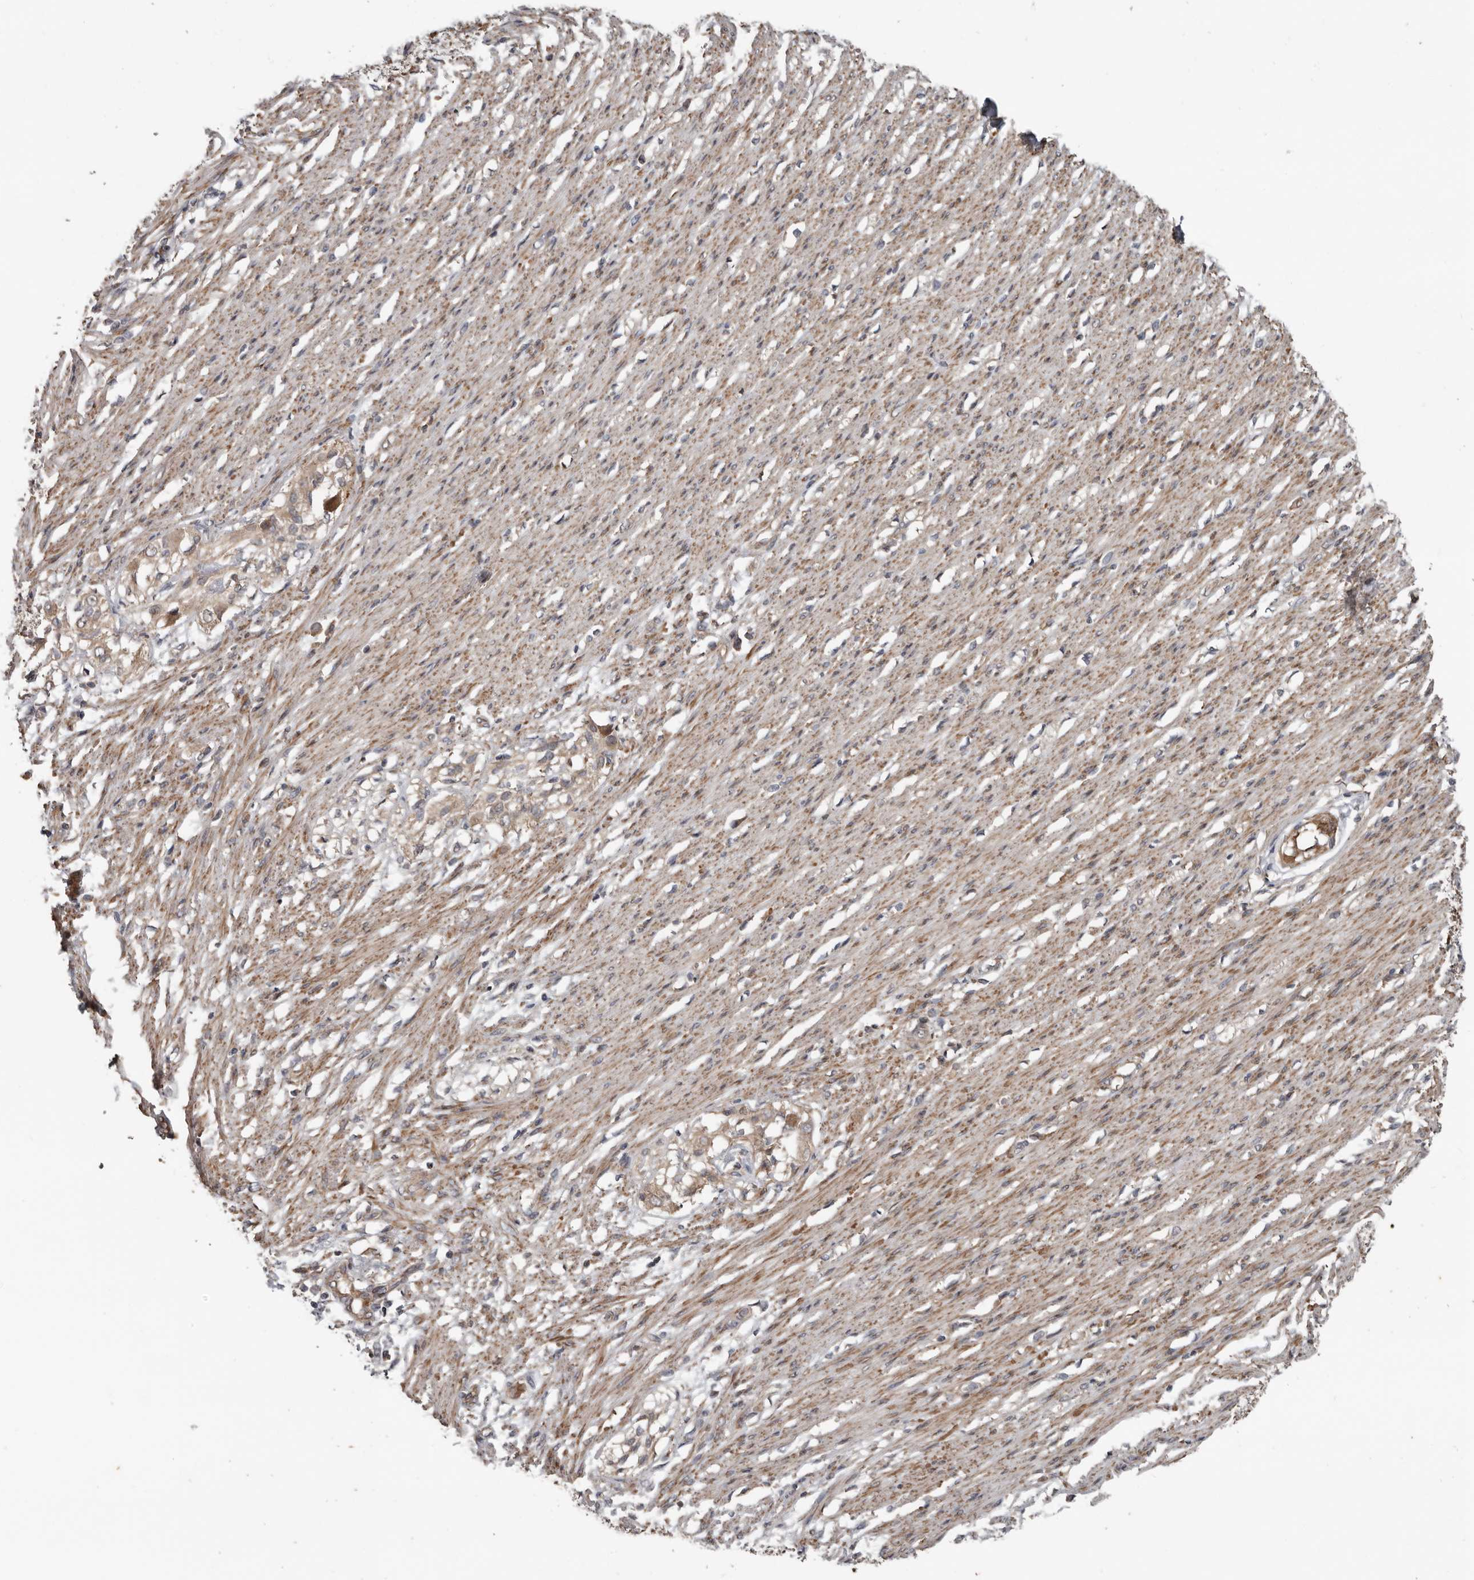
{"staining": {"intensity": "moderate", "quantity": ">75%", "location": "cytoplasmic/membranous"}, "tissue": "smooth muscle", "cell_type": "Smooth muscle cells", "image_type": "normal", "snomed": [{"axis": "morphology", "description": "Normal tissue, NOS"}, {"axis": "morphology", "description": "Adenocarcinoma, NOS"}, {"axis": "topography", "description": "Colon"}, {"axis": "topography", "description": "Peripheral nerve tissue"}], "caption": "Smooth muscle cells reveal medium levels of moderate cytoplasmic/membranous expression in about >75% of cells in normal smooth muscle.", "gene": "DNAJB4", "patient": {"sex": "male", "age": 14}}